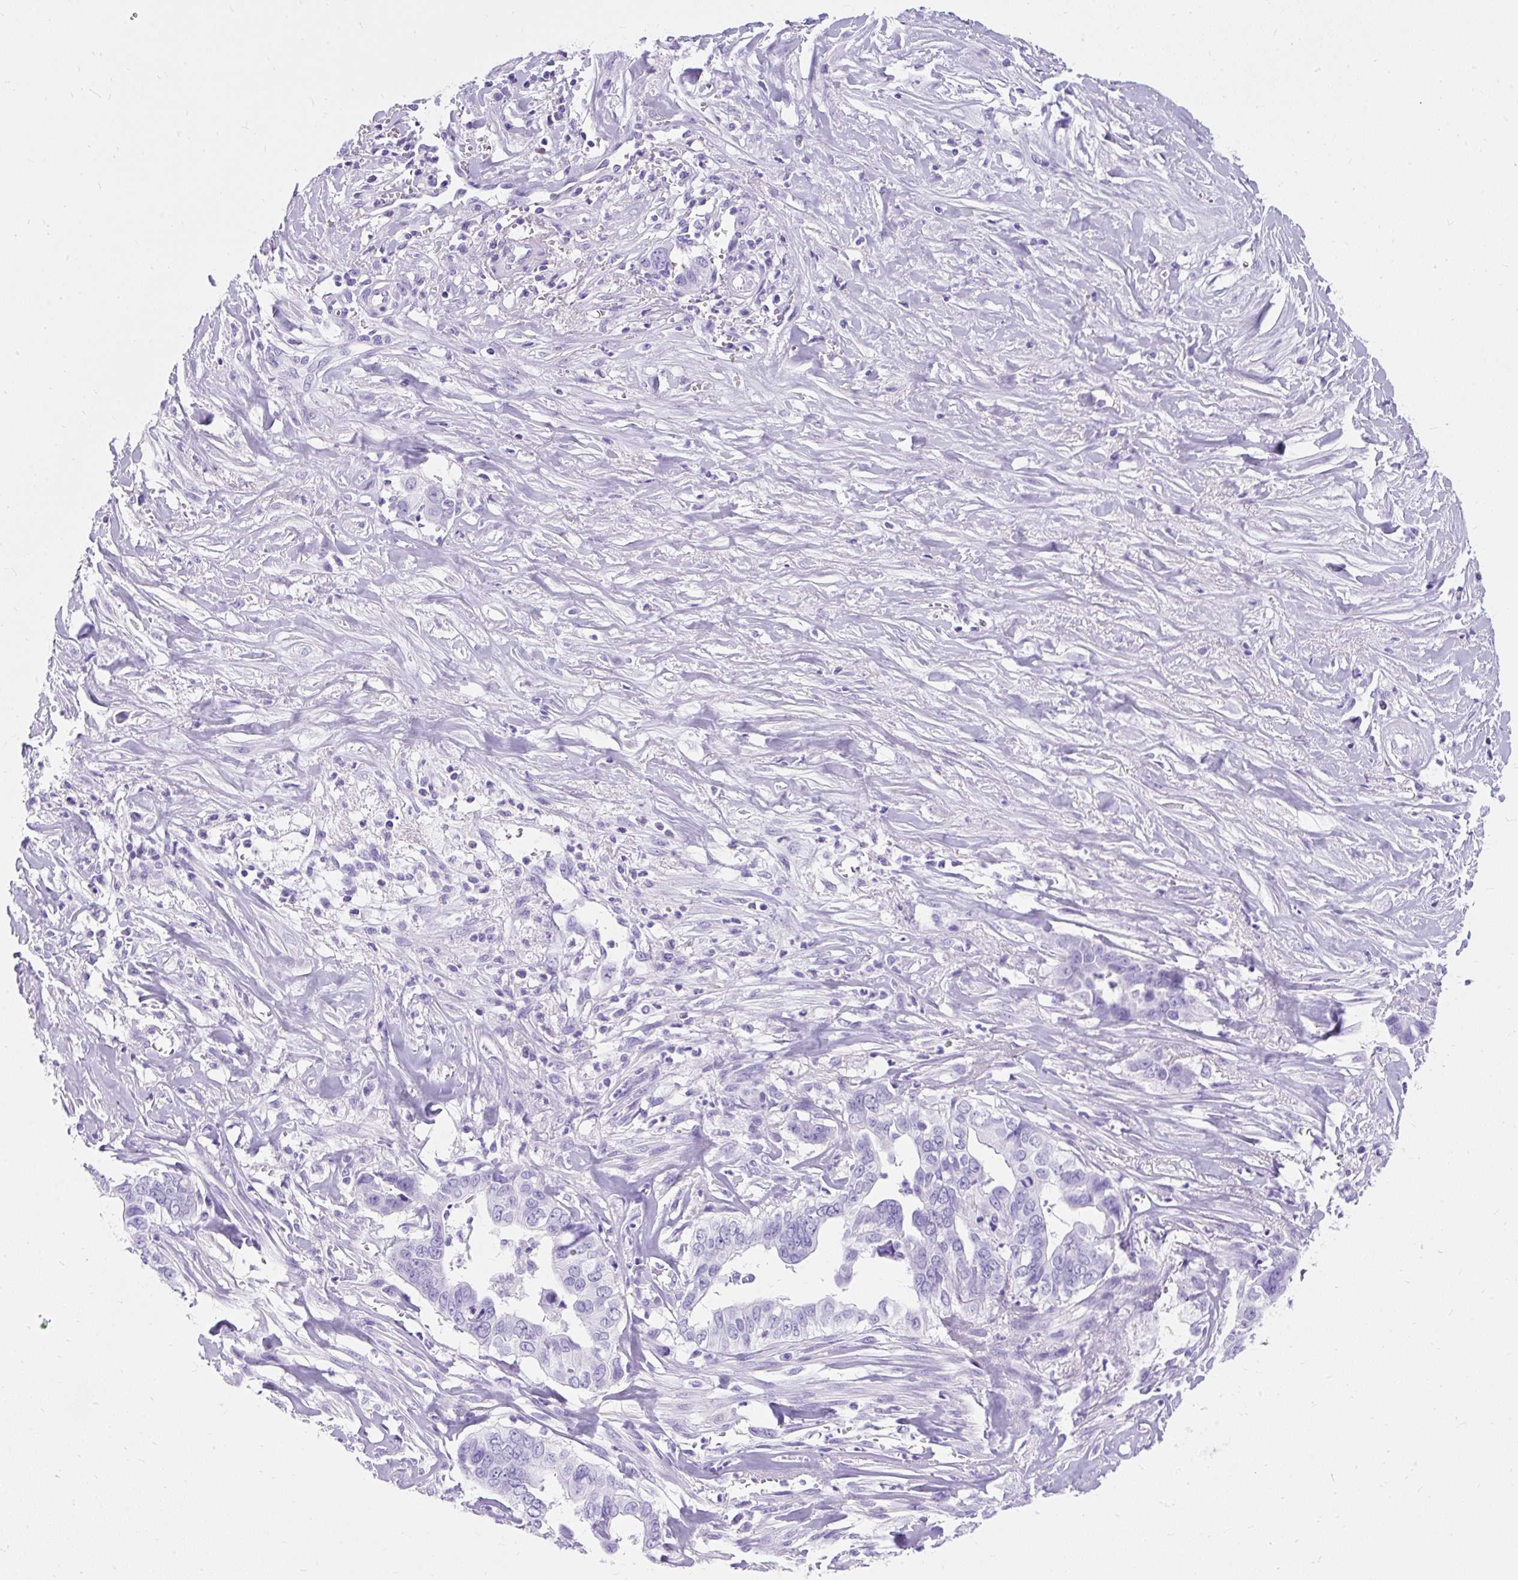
{"staining": {"intensity": "negative", "quantity": "none", "location": "none"}, "tissue": "liver cancer", "cell_type": "Tumor cells", "image_type": "cancer", "snomed": [{"axis": "morphology", "description": "Cholangiocarcinoma"}, {"axis": "topography", "description": "Liver"}], "caption": "Immunohistochemical staining of human cholangiocarcinoma (liver) reveals no significant expression in tumor cells. The staining is performed using DAB brown chromogen with nuclei counter-stained in using hematoxylin.", "gene": "PVALB", "patient": {"sex": "female", "age": 79}}